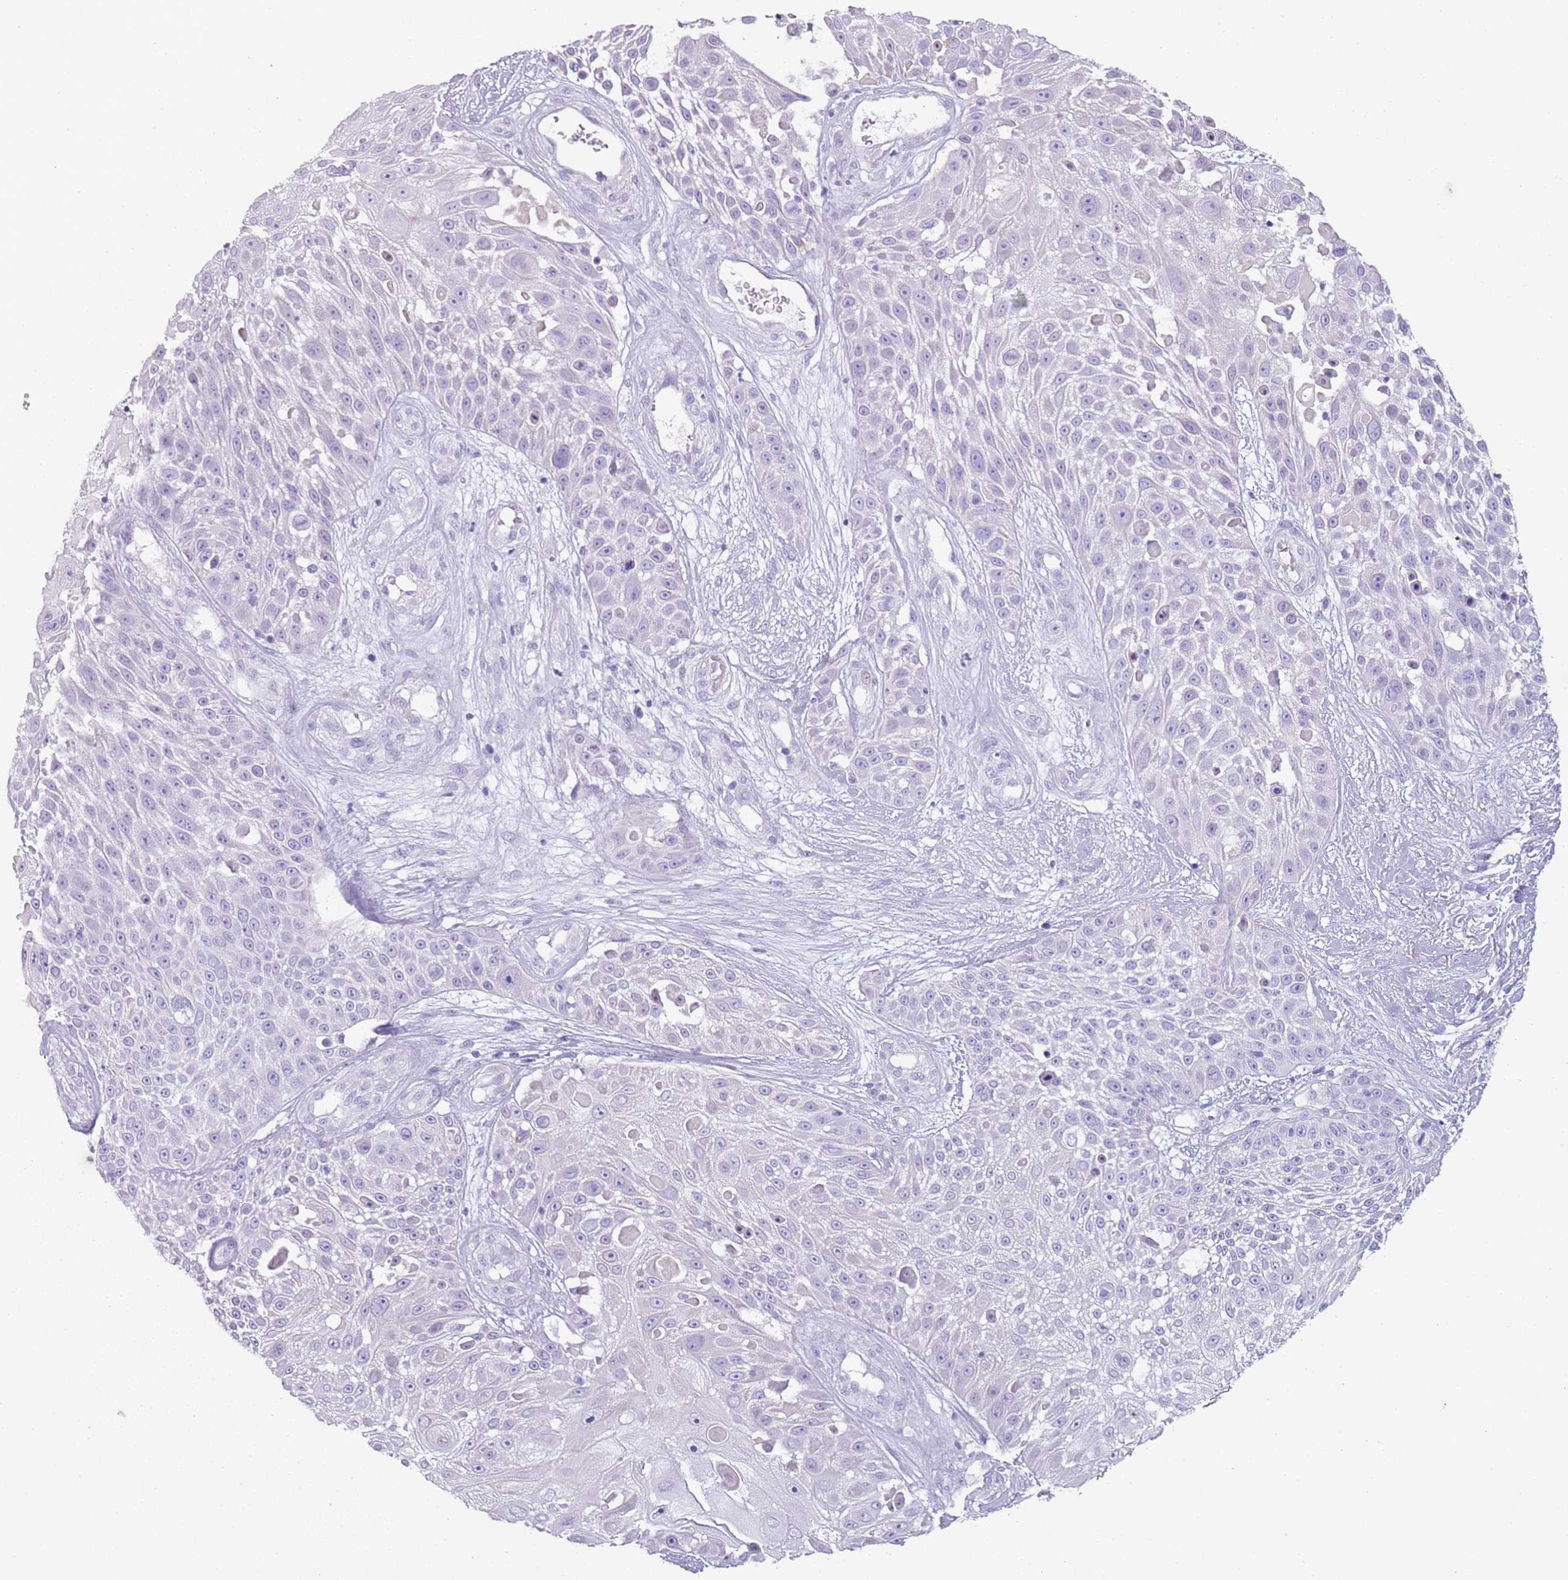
{"staining": {"intensity": "negative", "quantity": "none", "location": "none"}, "tissue": "skin cancer", "cell_type": "Tumor cells", "image_type": "cancer", "snomed": [{"axis": "morphology", "description": "Squamous cell carcinoma, NOS"}, {"axis": "topography", "description": "Skin"}], "caption": "IHC histopathology image of neoplastic tissue: skin cancer (squamous cell carcinoma) stained with DAB reveals no significant protein positivity in tumor cells.", "gene": "NBPF20", "patient": {"sex": "female", "age": 86}}